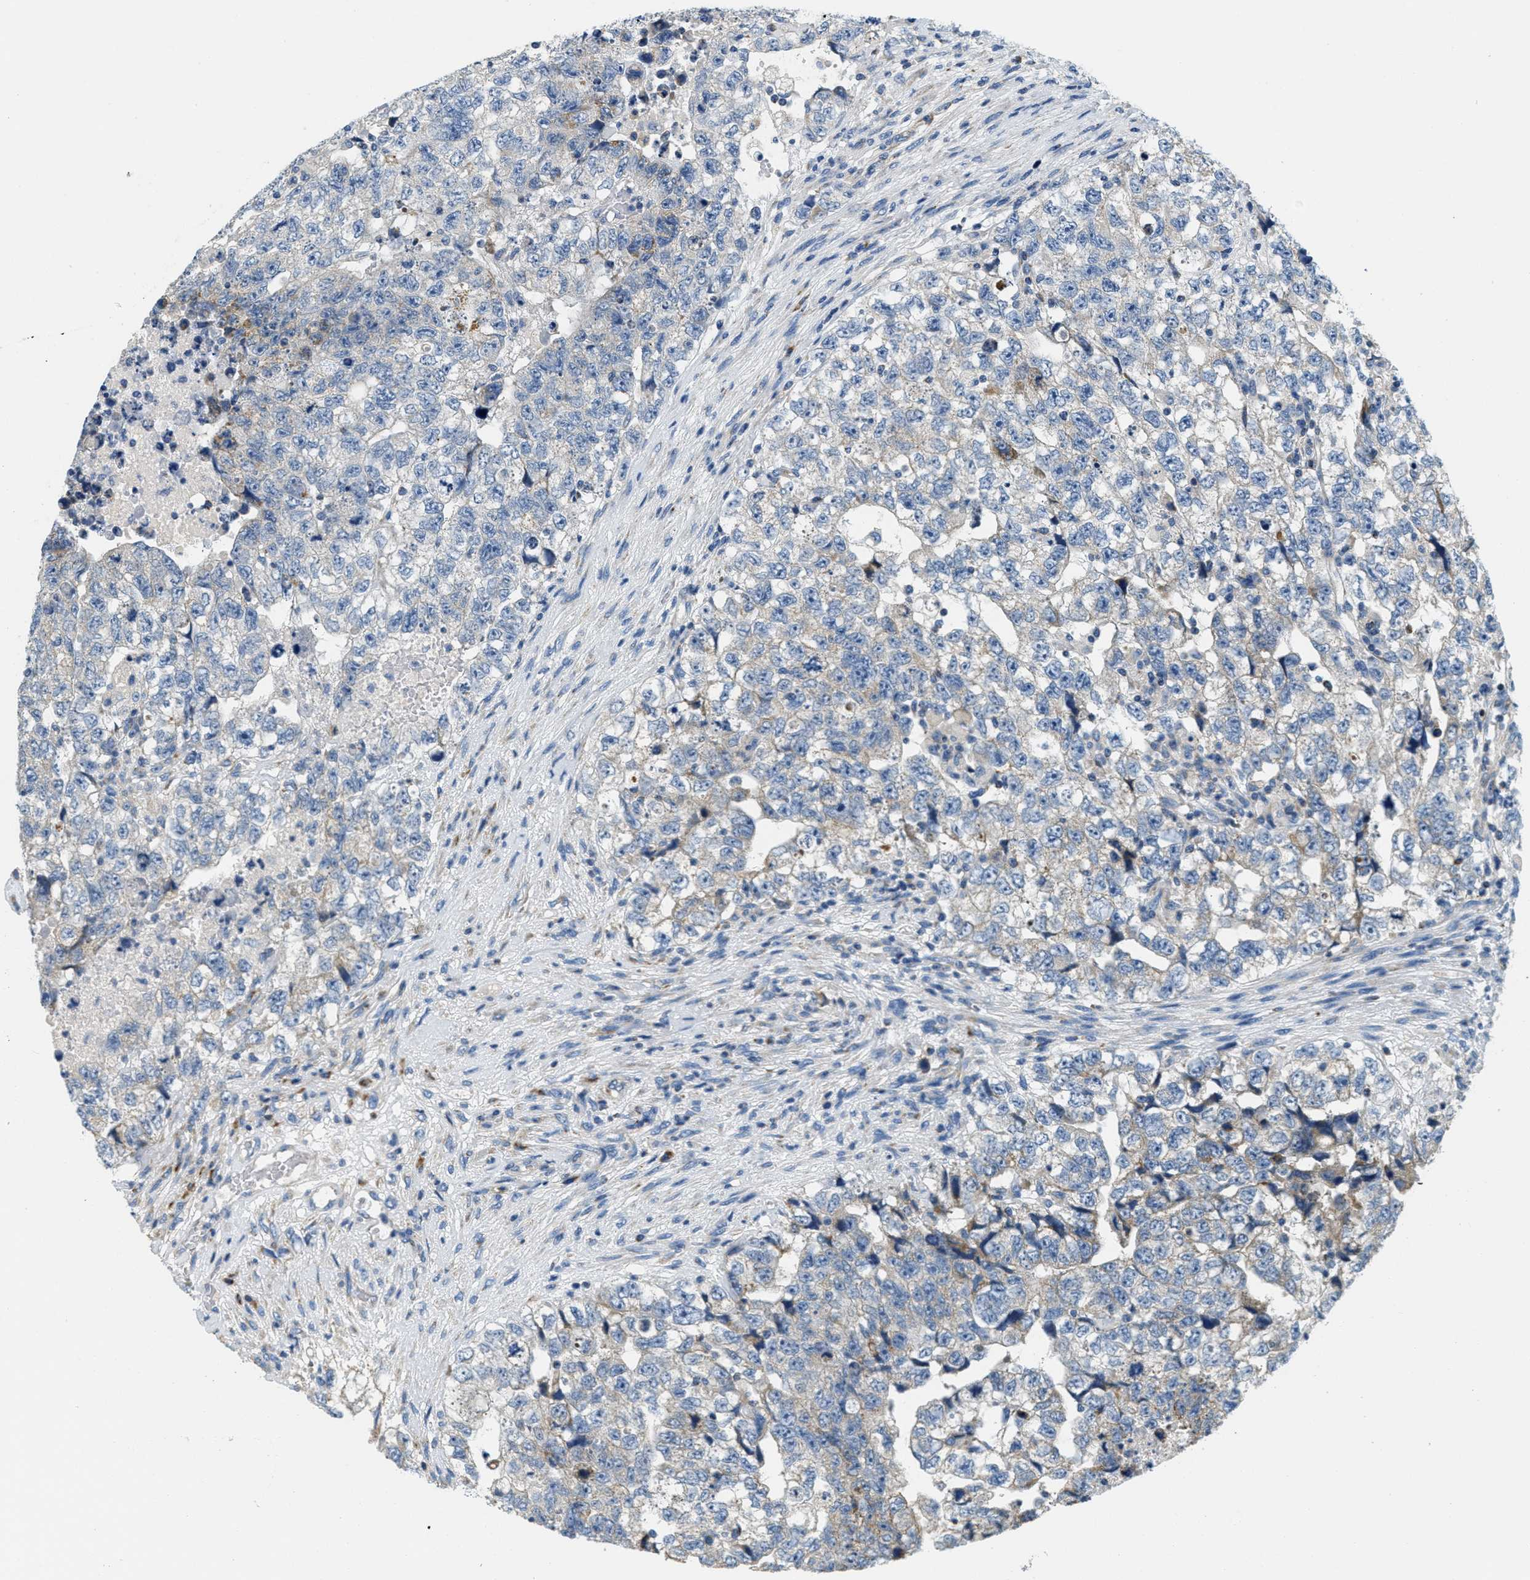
{"staining": {"intensity": "weak", "quantity": "<25%", "location": "cytoplasmic/membranous"}, "tissue": "testis cancer", "cell_type": "Tumor cells", "image_type": "cancer", "snomed": [{"axis": "morphology", "description": "Carcinoma, Embryonal, NOS"}, {"axis": "topography", "description": "Testis"}], "caption": "A high-resolution micrograph shows IHC staining of embryonal carcinoma (testis), which demonstrates no significant expression in tumor cells.", "gene": "CA4", "patient": {"sex": "male", "age": 36}}